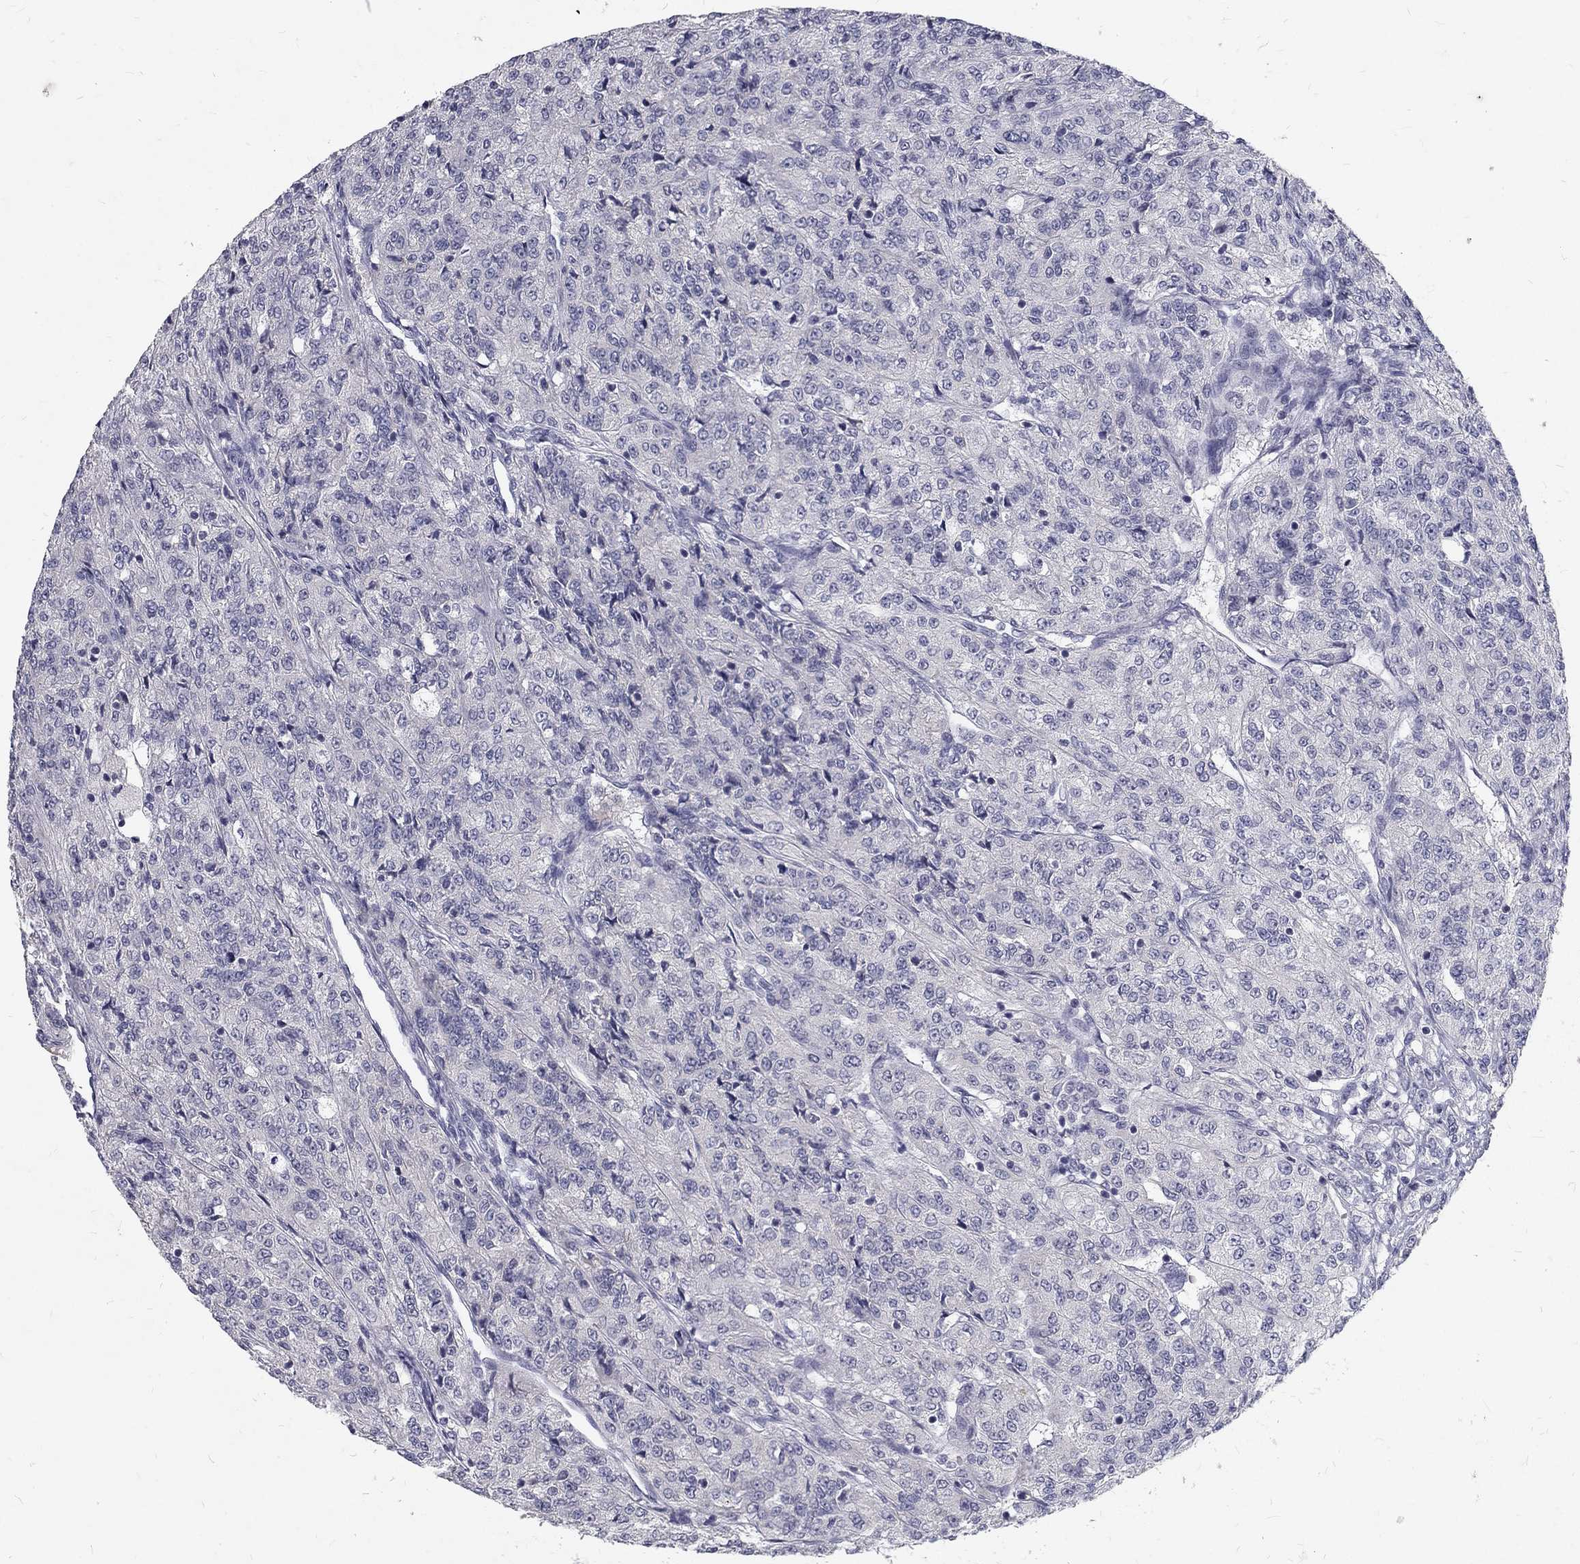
{"staining": {"intensity": "negative", "quantity": "none", "location": "none"}, "tissue": "renal cancer", "cell_type": "Tumor cells", "image_type": "cancer", "snomed": [{"axis": "morphology", "description": "Adenocarcinoma, NOS"}, {"axis": "topography", "description": "Kidney"}], "caption": "The histopathology image shows no staining of tumor cells in adenocarcinoma (renal). (DAB (3,3'-diaminobenzidine) IHC visualized using brightfield microscopy, high magnification).", "gene": "NOS1", "patient": {"sex": "female", "age": 63}}